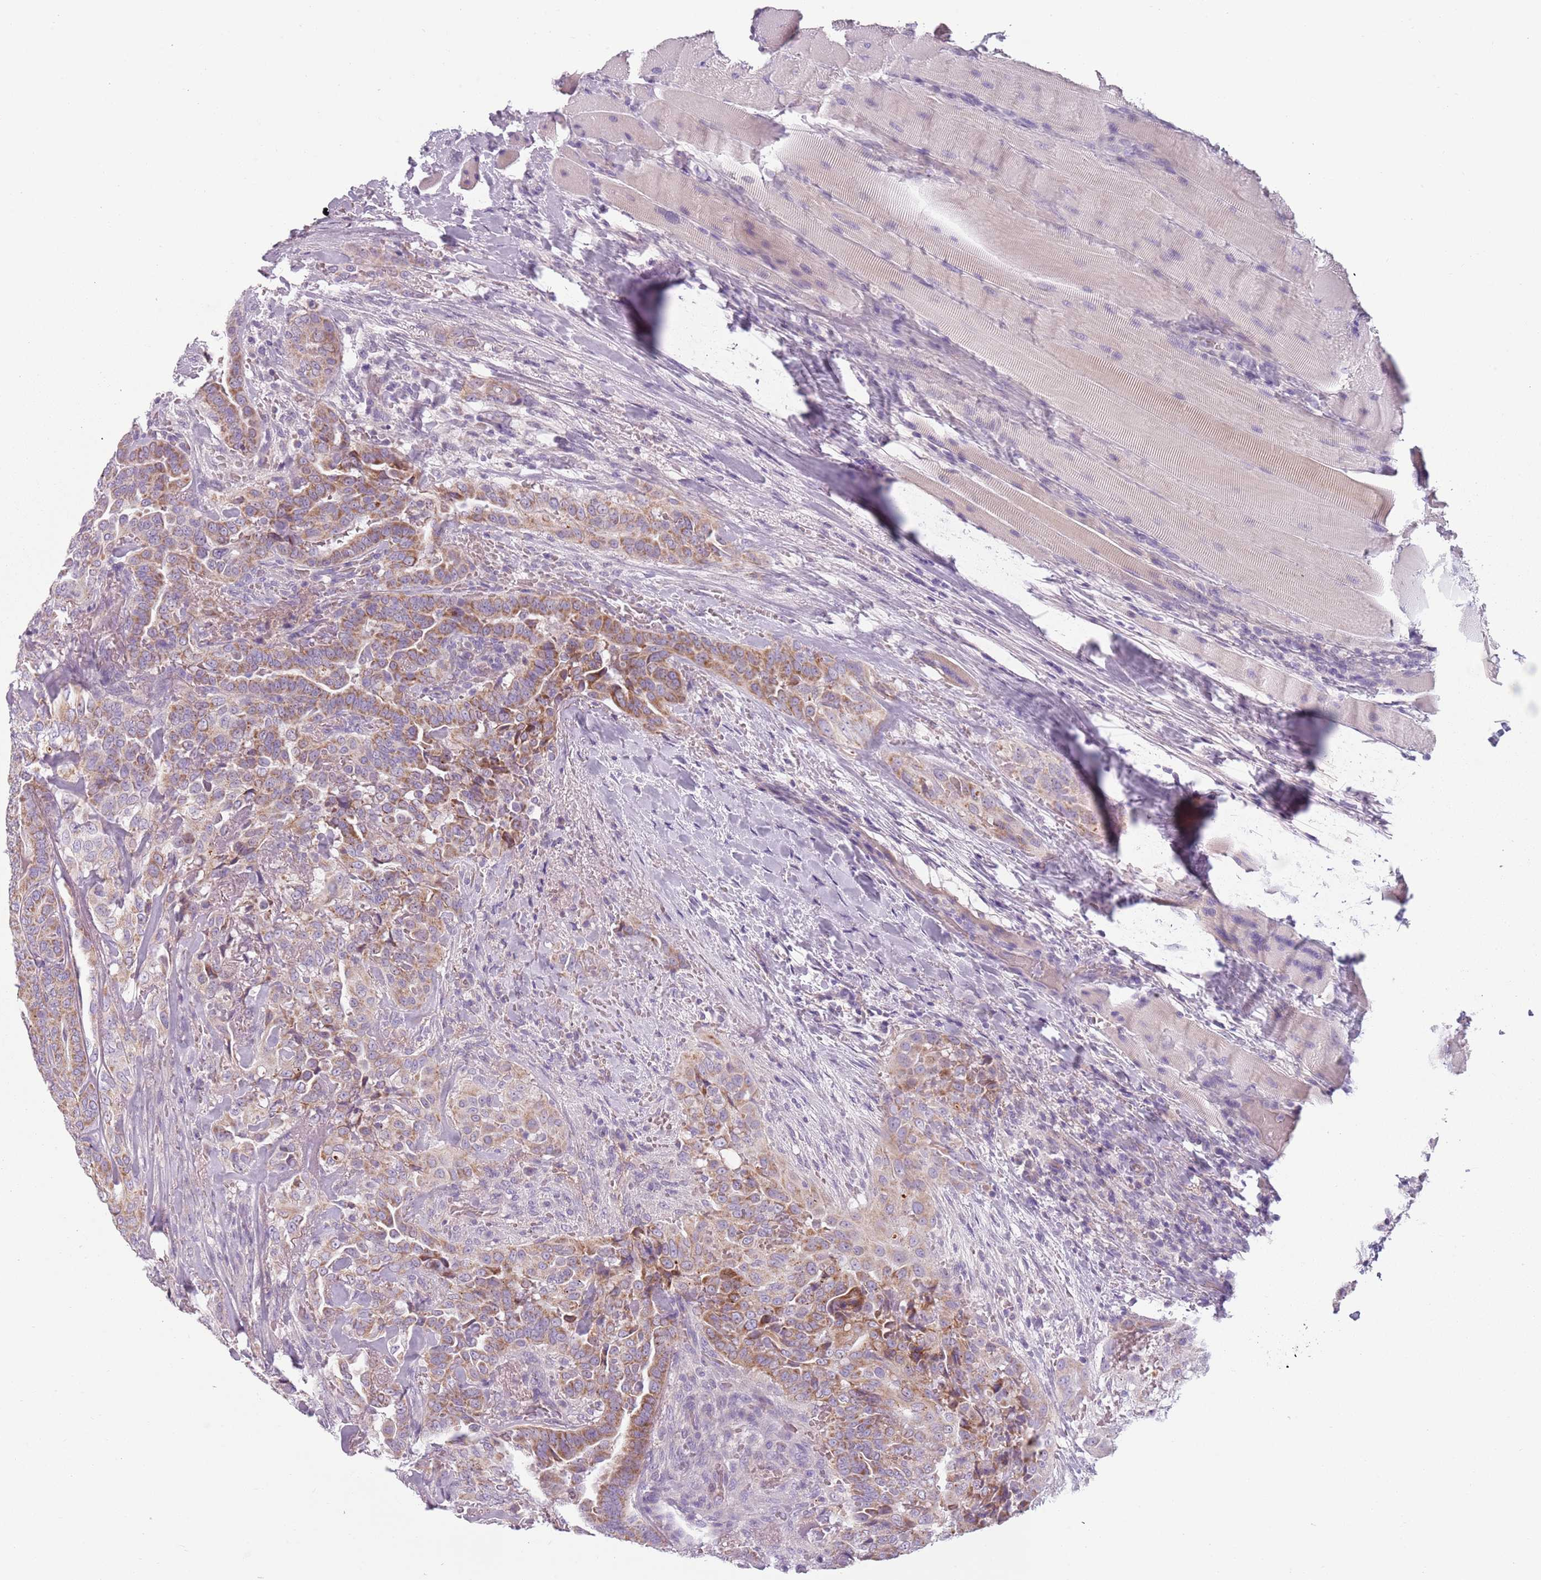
{"staining": {"intensity": "moderate", "quantity": ">75%", "location": "cytoplasmic/membranous"}, "tissue": "thyroid cancer", "cell_type": "Tumor cells", "image_type": "cancer", "snomed": [{"axis": "morphology", "description": "Papillary adenocarcinoma, NOS"}, {"axis": "topography", "description": "Thyroid gland"}], "caption": "Human thyroid cancer stained for a protein (brown) demonstrates moderate cytoplasmic/membranous positive staining in about >75% of tumor cells.", "gene": "MEGF8", "patient": {"sex": "male", "age": 61}}